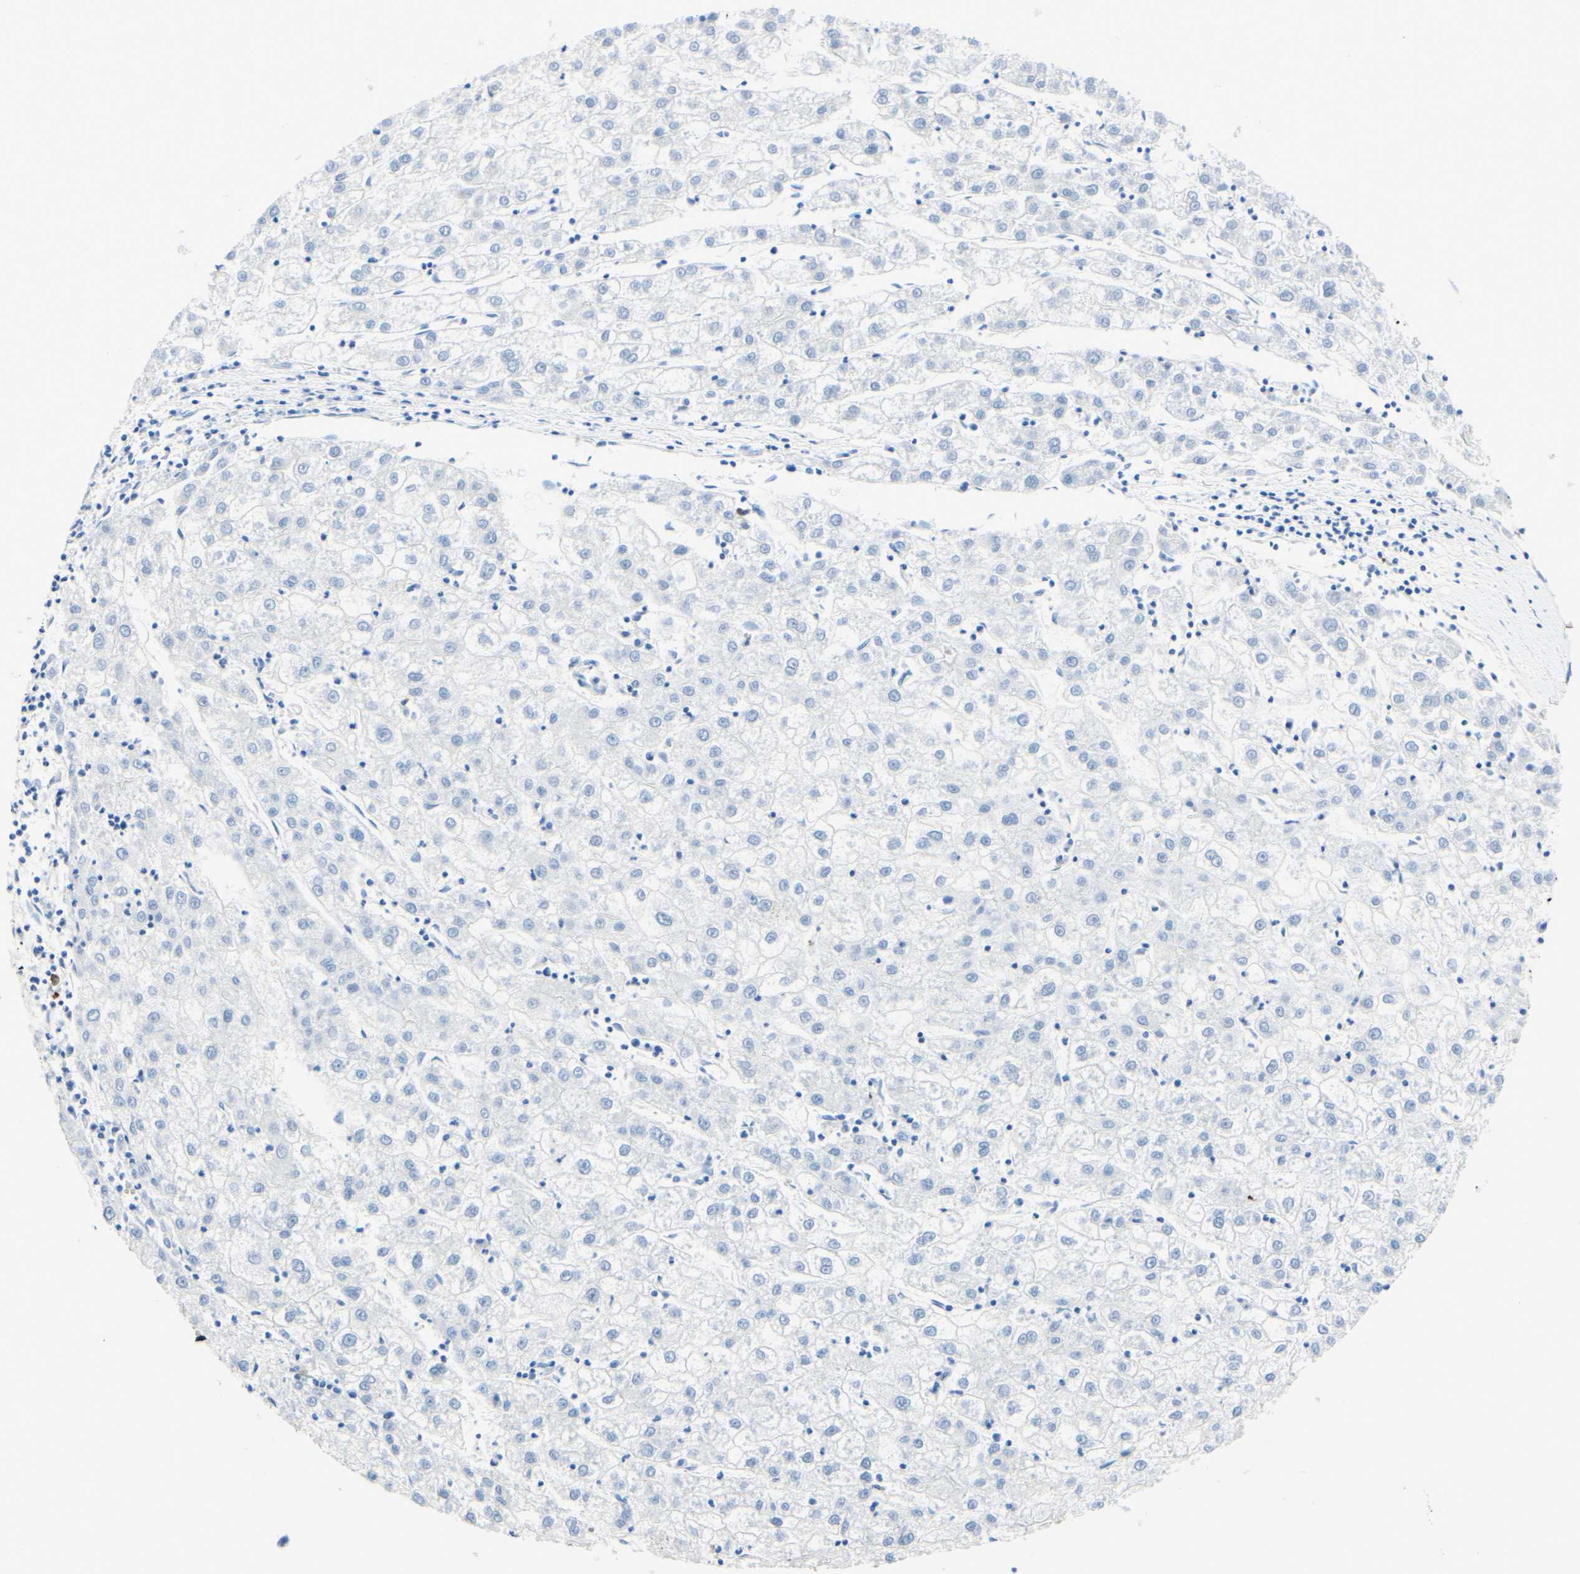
{"staining": {"intensity": "negative", "quantity": "none", "location": "none"}, "tissue": "liver cancer", "cell_type": "Tumor cells", "image_type": "cancer", "snomed": [{"axis": "morphology", "description": "Carcinoma, Hepatocellular, NOS"}, {"axis": "topography", "description": "Liver"}], "caption": "IHC photomicrograph of human hepatocellular carcinoma (liver) stained for a protein (brown), which exhibits no expression in tumor cells.", "gene": "IL6ST", "patient": {"sex": "male", "age": 72}}